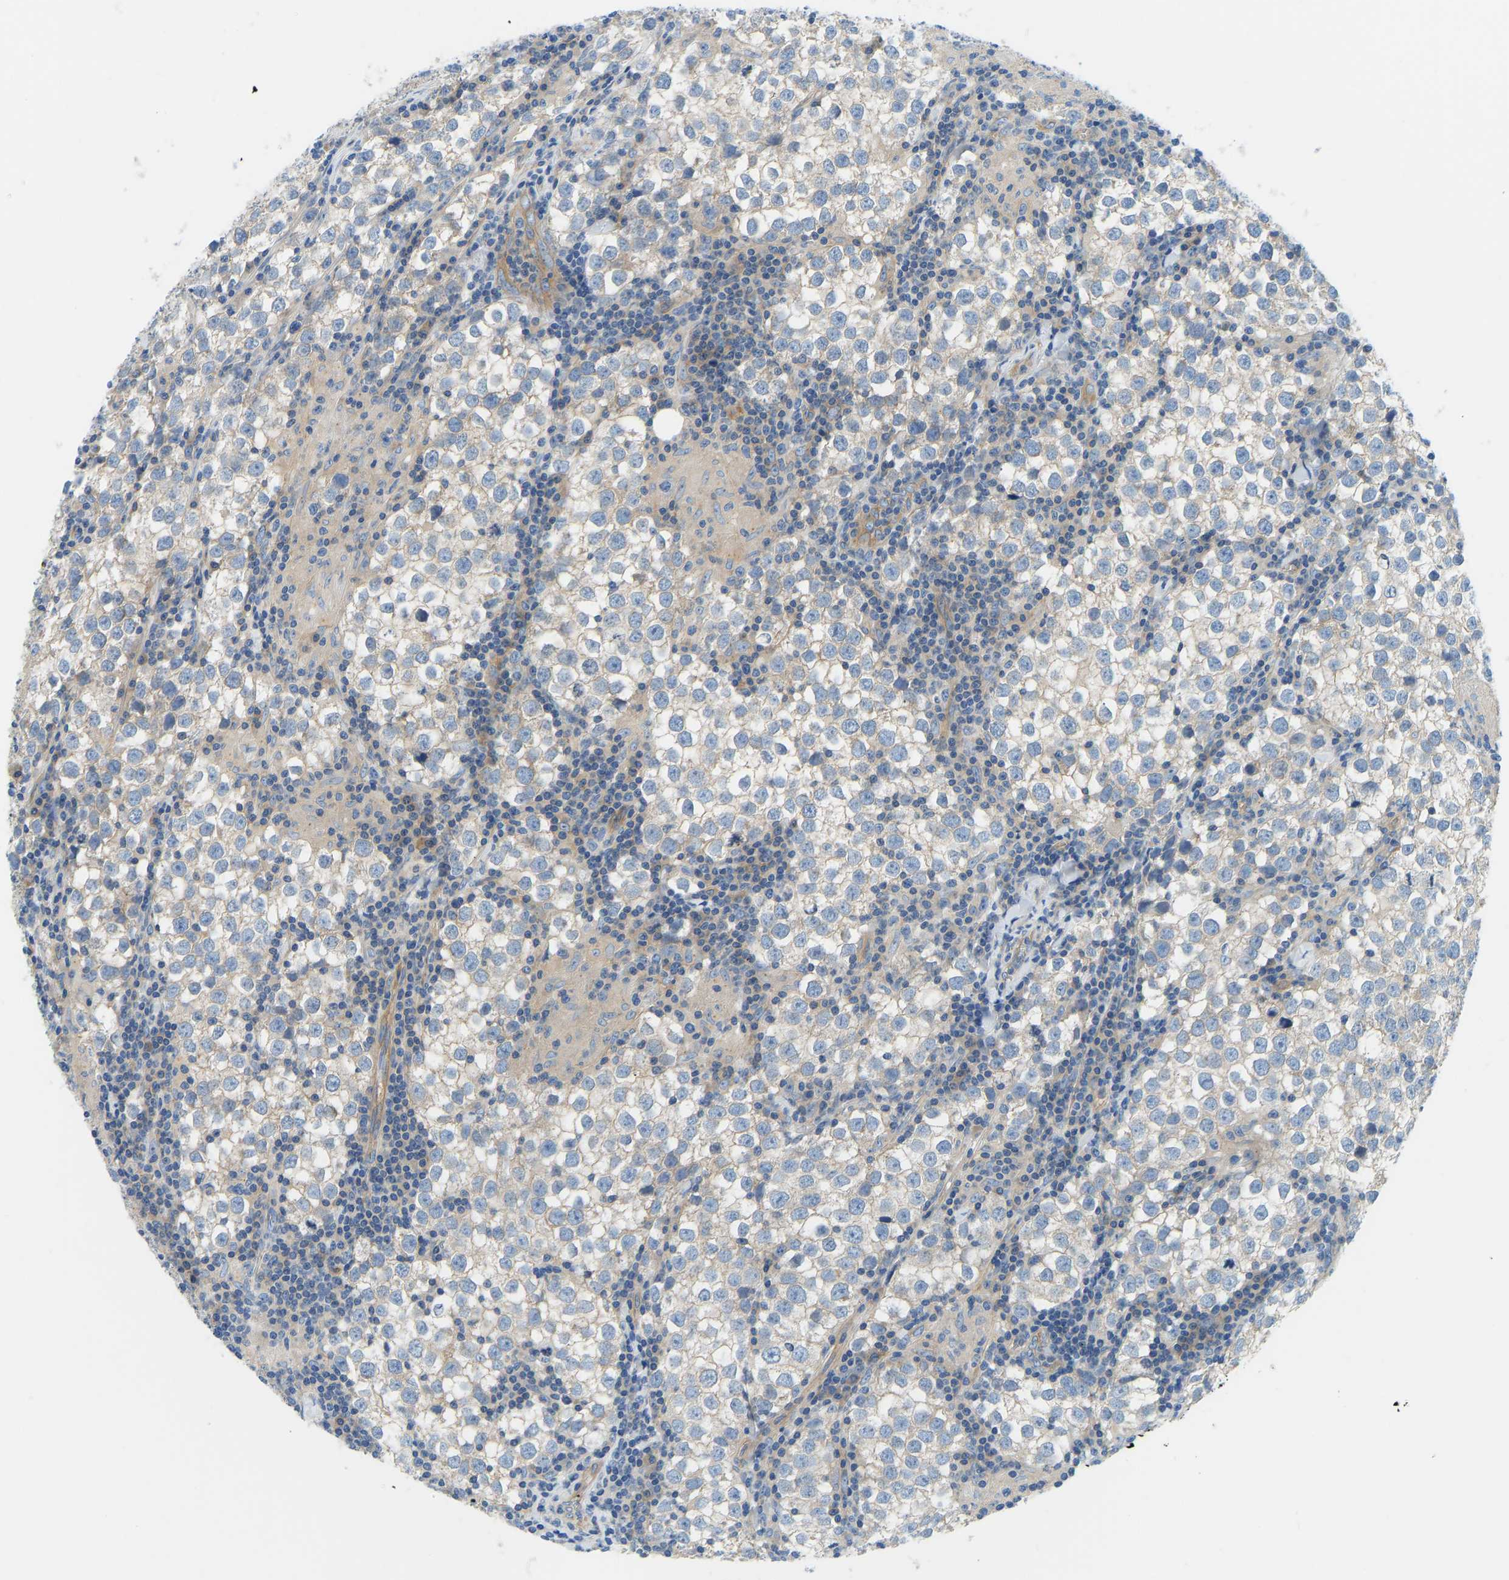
{"staining": {"intensity": "negative", "quantity": "none", "location": "none"}, "tissue": "testis cancer", "cell_type": "Tumor cells", "image_type": "cancer", "snomed": [{"axis": "morphology", "description": "Seminoma, NOS"}, {"axis": "morphology", "description": "Carcinoma, Embryonal, NOS"}, {"axis": "topography", "description": "Testis"}], "caption": "An image of human seminoma (testis) is negative for staining in tumor cells.", "gene": "CHAD", "patient": {"sex": "male", "age": 36}}